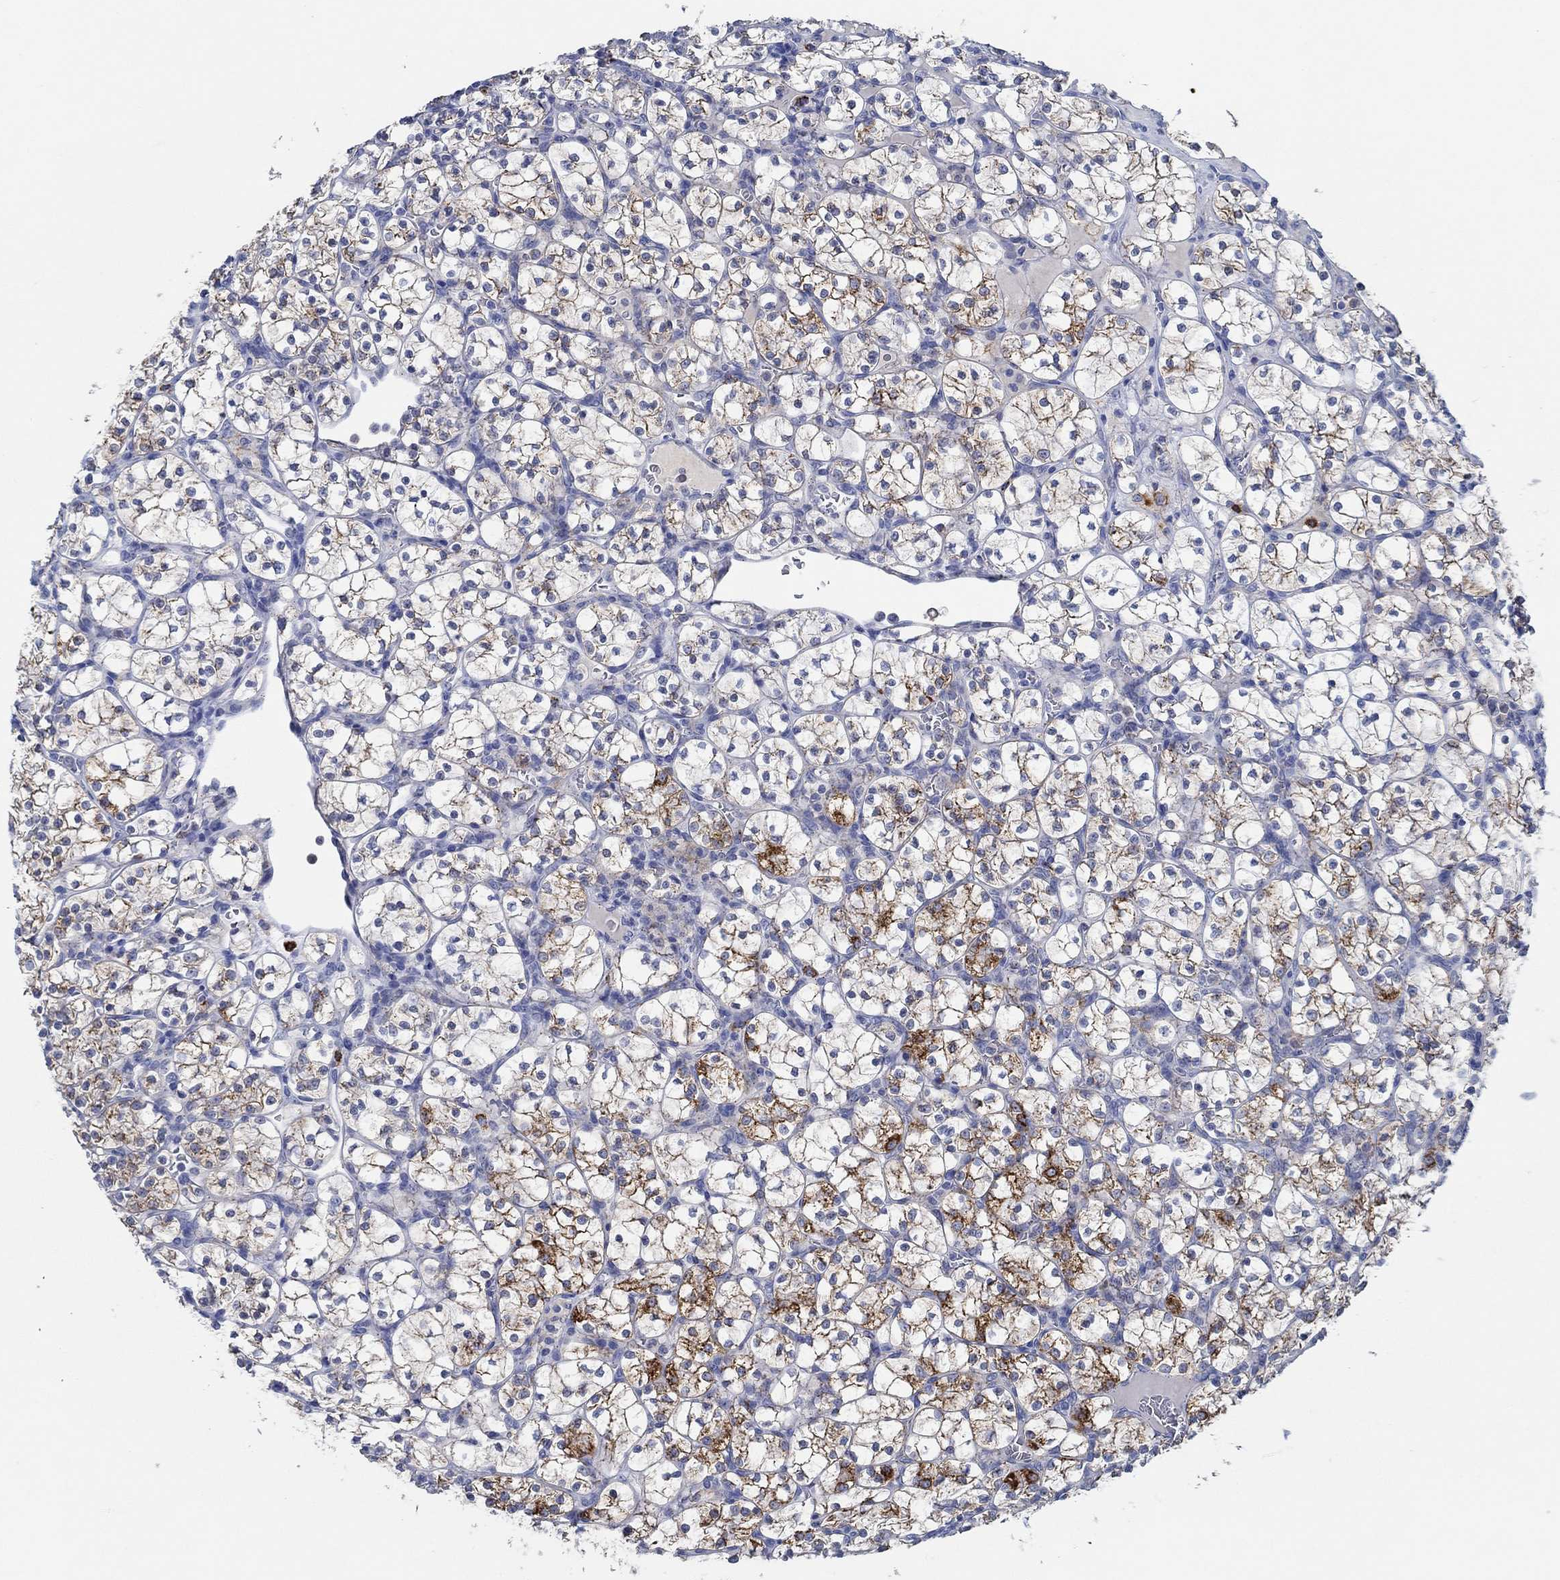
{"staining": {"intensity": "strong", "quantity": "25%-75%", "location": "cytoplasmic/membranous"}, "tissue": "renal cancer", "cell_type": "Tumor cells", "image_type": "cancer", "snomed": [{"axis": "morphology", "description": "Adenocarcinoma, NOS"}, {"axis": "topography", "description": "Kidney"}], "caption": "Renal cancer tissue reveals strong cytoplasmic/membranous staining in approximately 25%-75% of tumor cells, visualized by immunohistochemistry.", "gene": "CPM", "patient": {"sex": "female", "age": 89}}